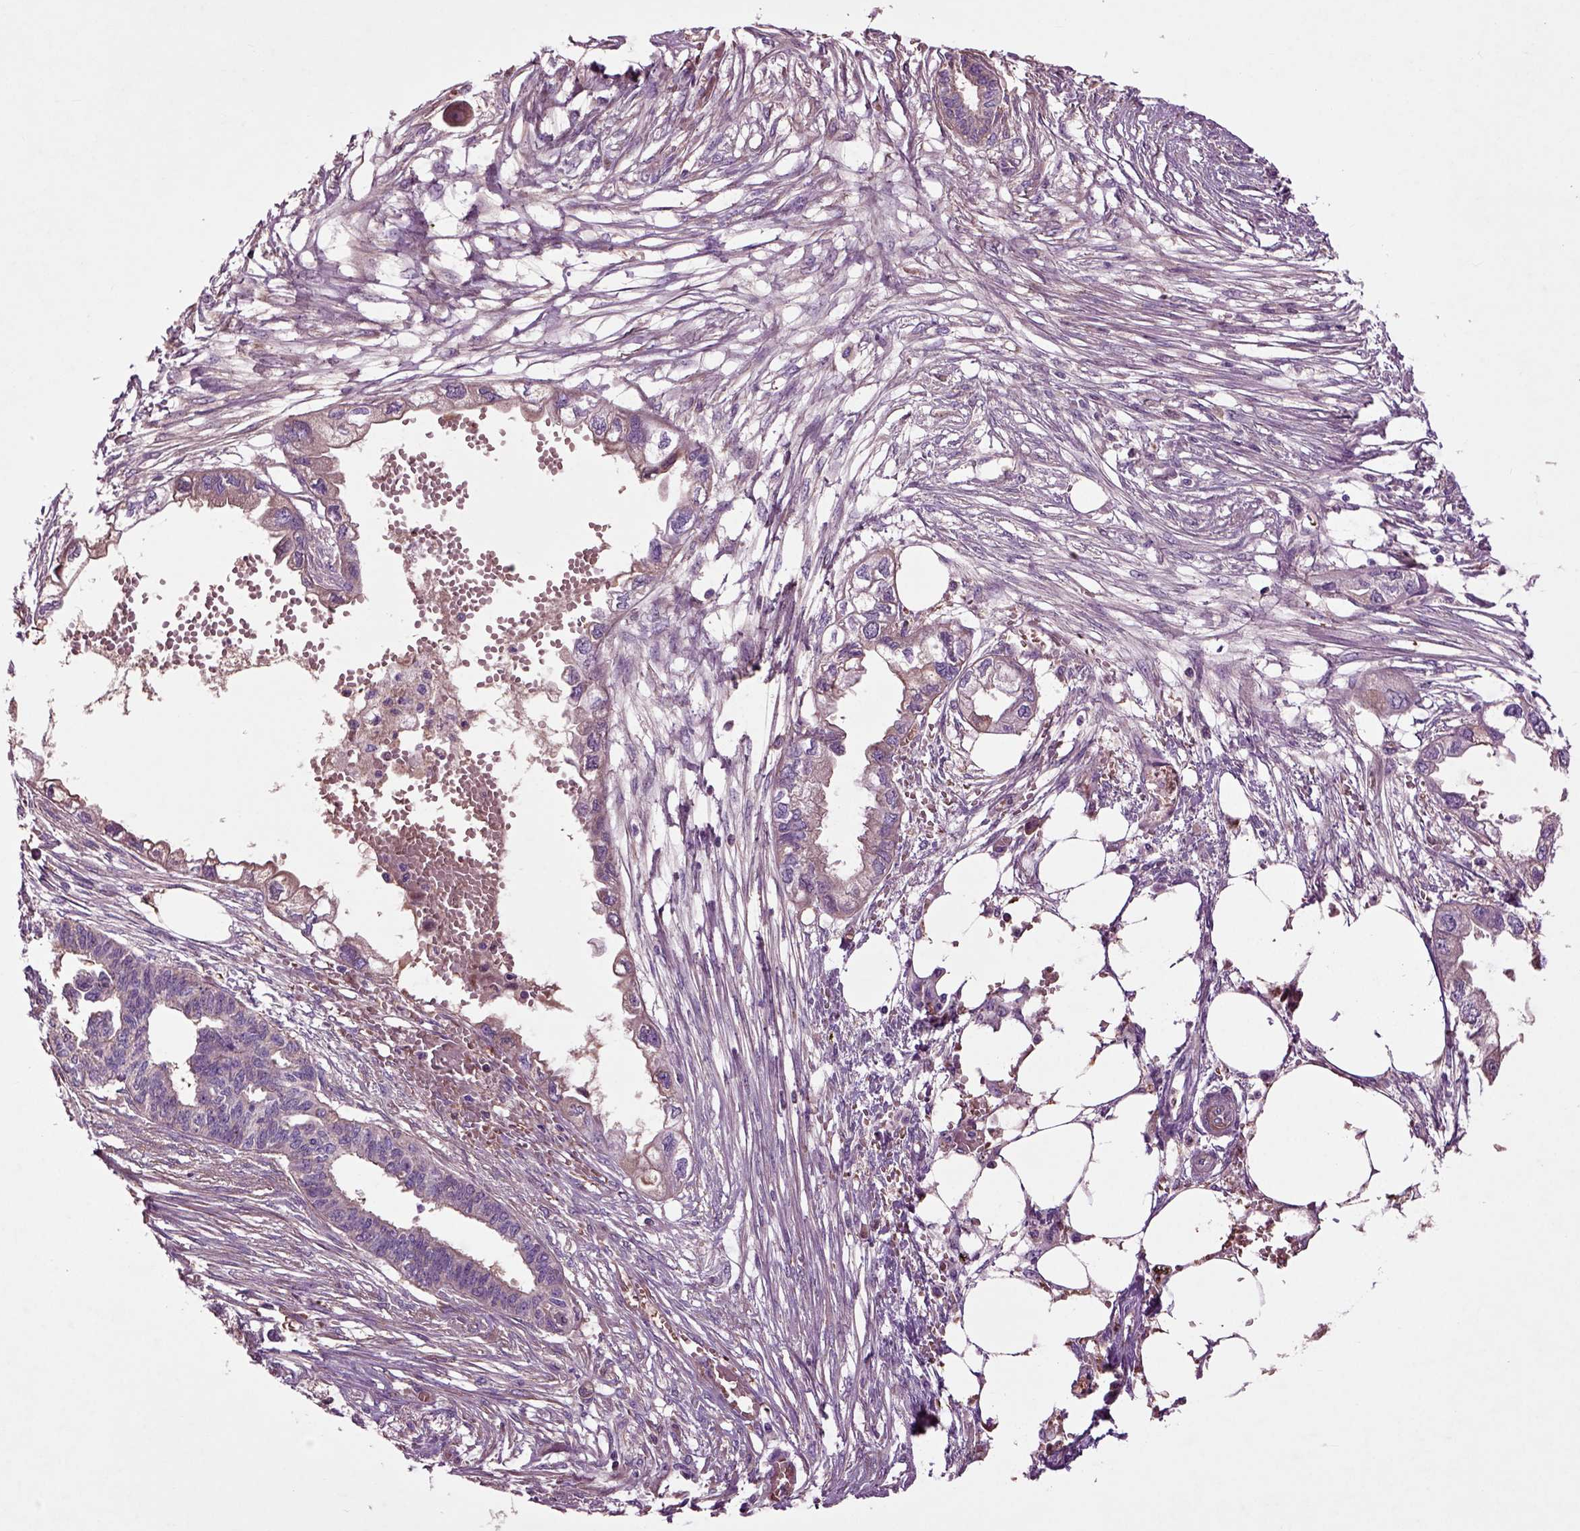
{"staining": {"intensity": "weak", "quantity": "25%-75%", "location": "cytoplasmic/membranous"}, "tissue": "endometrial cancer", "cell_type": "Tumor cells", "image_type": "cancer", "snomed": [{"axis": "morphology", "description": "Adenocarcinoma, NOS"}, {"axis": "morphology", "description": "Adenocarcinoma, metastatic, NOS"}, {"axis": "topography", "description": "Adipose tissue"}, {"axis": "topography", "description": "Endometrium"}], "caption": "Protein expression by immunohistochemistry (IHC) reveals weak cytoplasmic/membranous staining in about 25%-75% of tumor cells in endometrial cancer (metastatic adenocarcinoma).", "gene": "SPON1", "patient": {"sex": "female", "age": 67}}